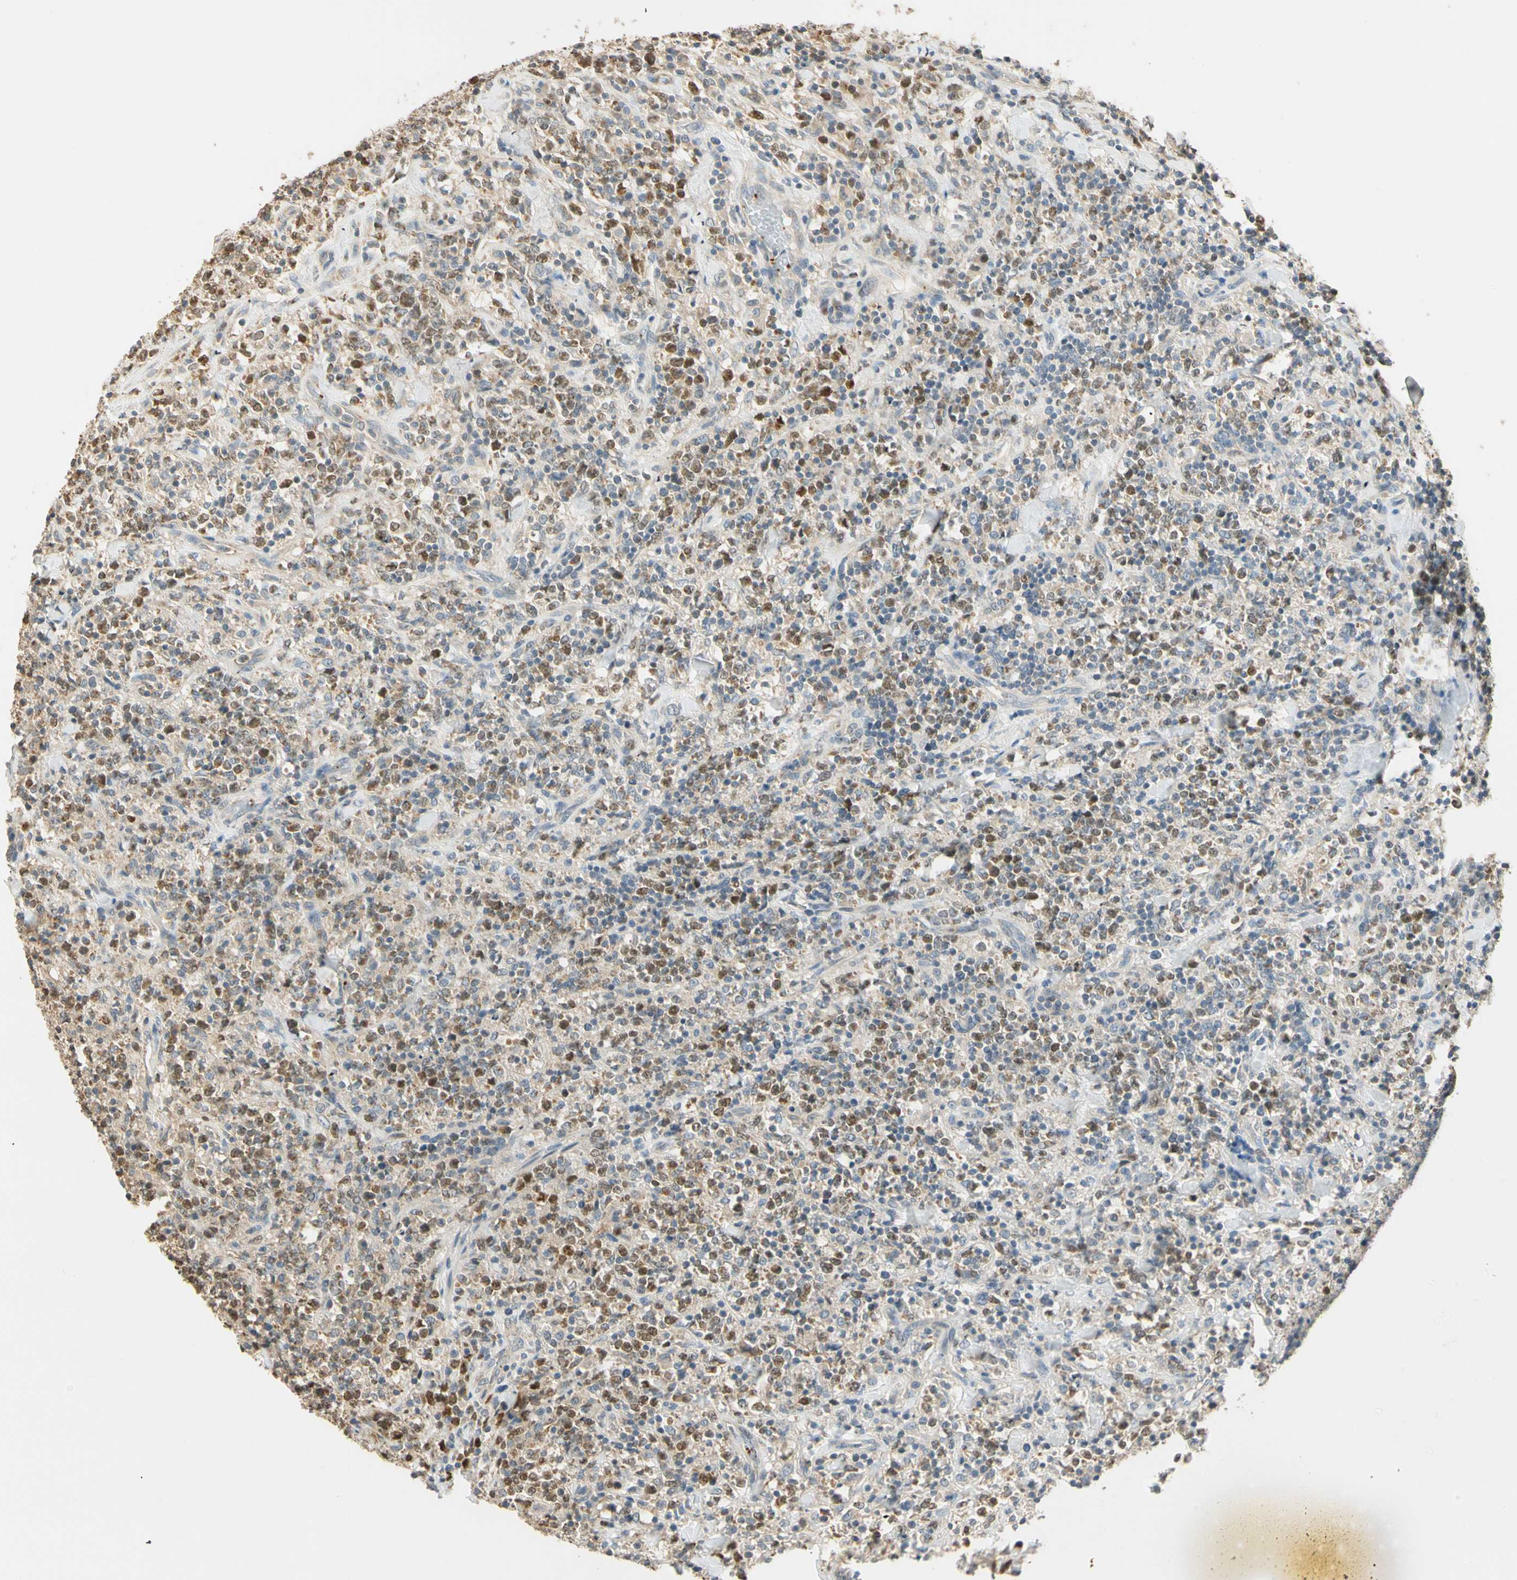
{"staining": {"intensity": "moderate", "quantity": "25%-75%", "location": "nuclear"}, "tissue": "lymphoma", "cell_type": "Tumor cells", "image_type": "cancer", "snomed": [{"axis": "morphology", "description": "Malignant lymphoma, non-Hodgkin's type, High grade"}, {"axis": "topography", "description": "Soft tissue"}], "caption": "Immunohistochemical staining of human malignant lymphoma, non-Hodgkin's type (high-grade) displays medium levels of moderate nuclear protein staining in about 25%-75% of tumor cells.", "gene": "RAD18", "patient": {"sex": "male", "age": 18}}